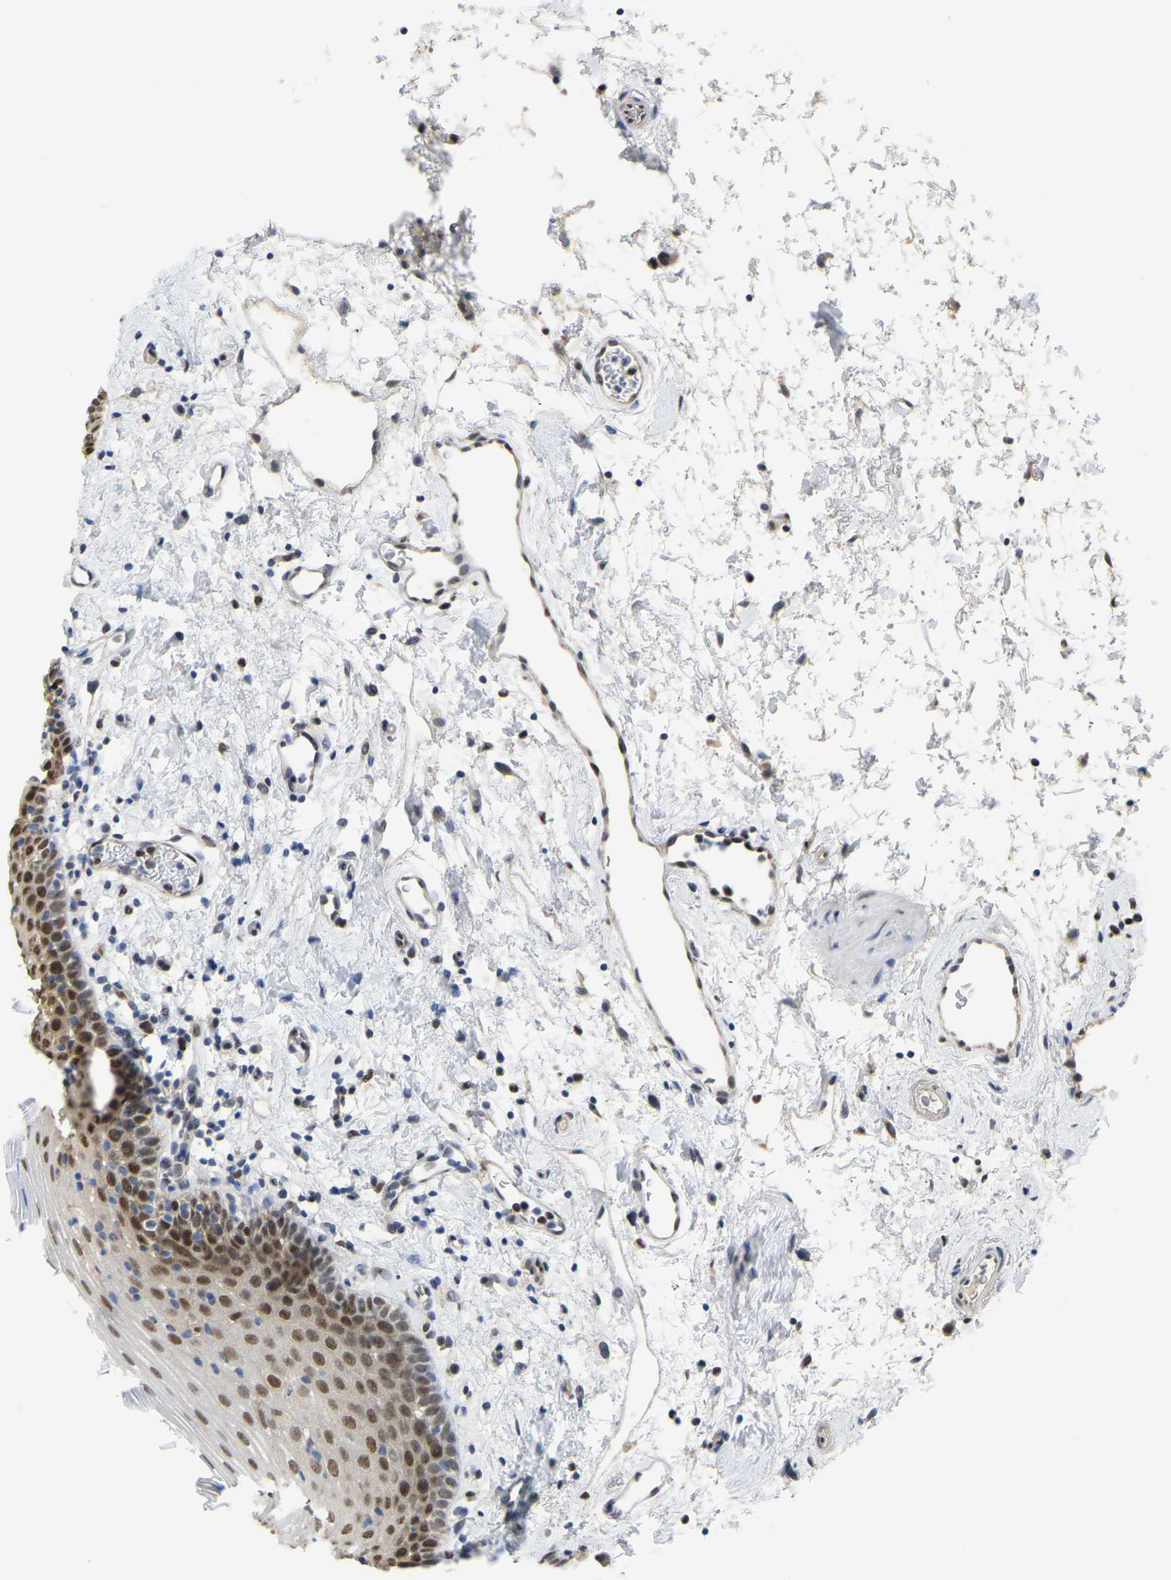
{"staining": {"intensity": "strong", "quantity": ">75%", "location": "nuclear"}, "tissue": "oral mucosa", "cell_type": "Squamous epithelial cells", "image_type": "normal", "snomed": [{"axis": "morphology", "description": "Normal tissue, NOS"}, {"axis": "topography", "description": "Oral tissue"}], "caption": "Protein analysis of benign oral mucosa exhibits strong nuclear expression in approximately >75% of squamous epithelial cells.", "gene": "KLRG2", "patient": {"sex": "male", "age": 66}}